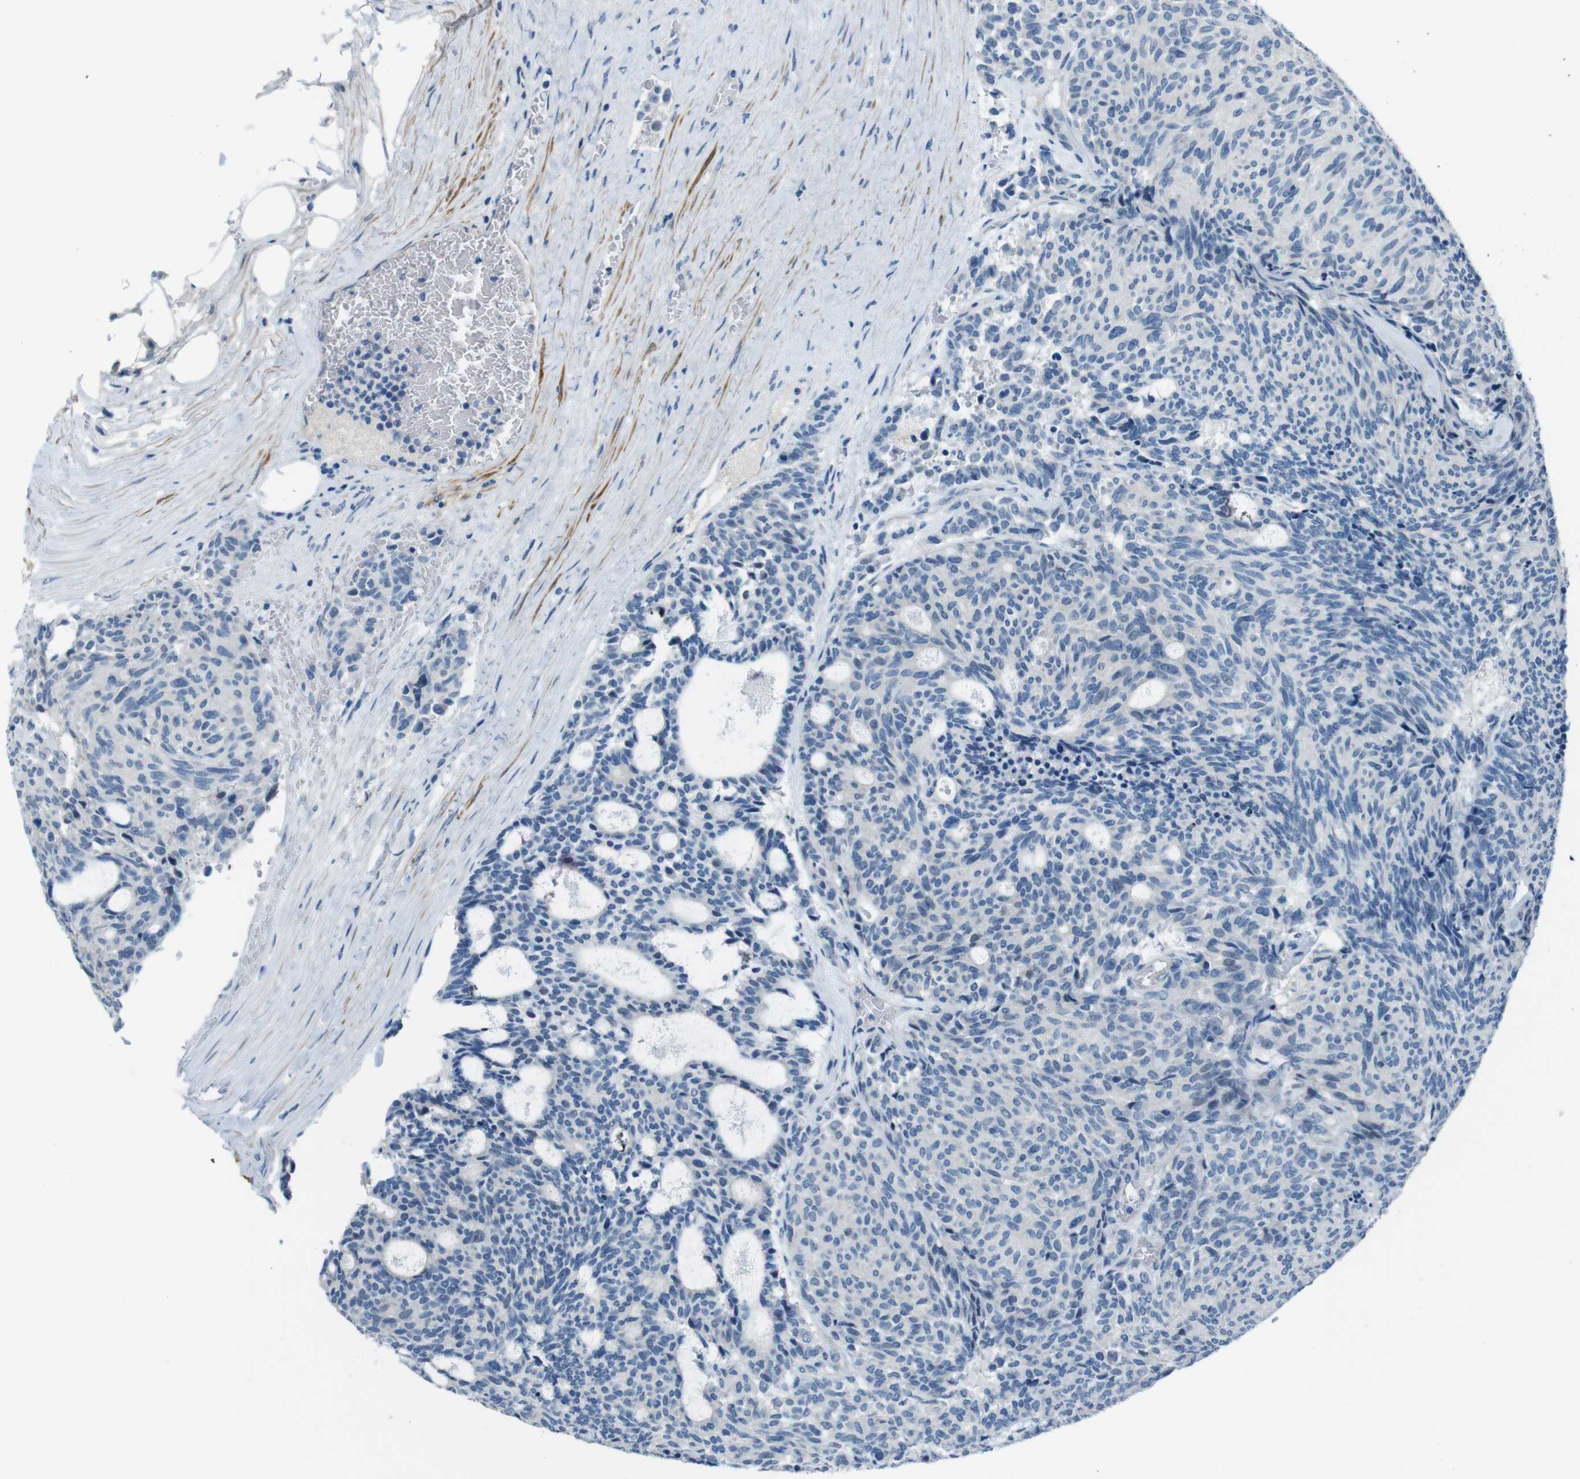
{"staining": {"intensity": "negative", "quantity": "none", "location": "none"}, "tissue": "carcinoid", "cell_type": "Tumor cells", "image_type": "cancer", "snomed": [{"axis": "morphology", "description": "Carcinoid, malignant, NOS"}, {"axis": "topography", "description": "Pancreas"}], "caption": "IHC of human carcinoid (malignant) shows no positivity in tumor cells. (Immunohistochemistry, brightfield microscopy, high magnification).", "gene": "HRH2", "patient": {"sex": "female", "age": 54}}